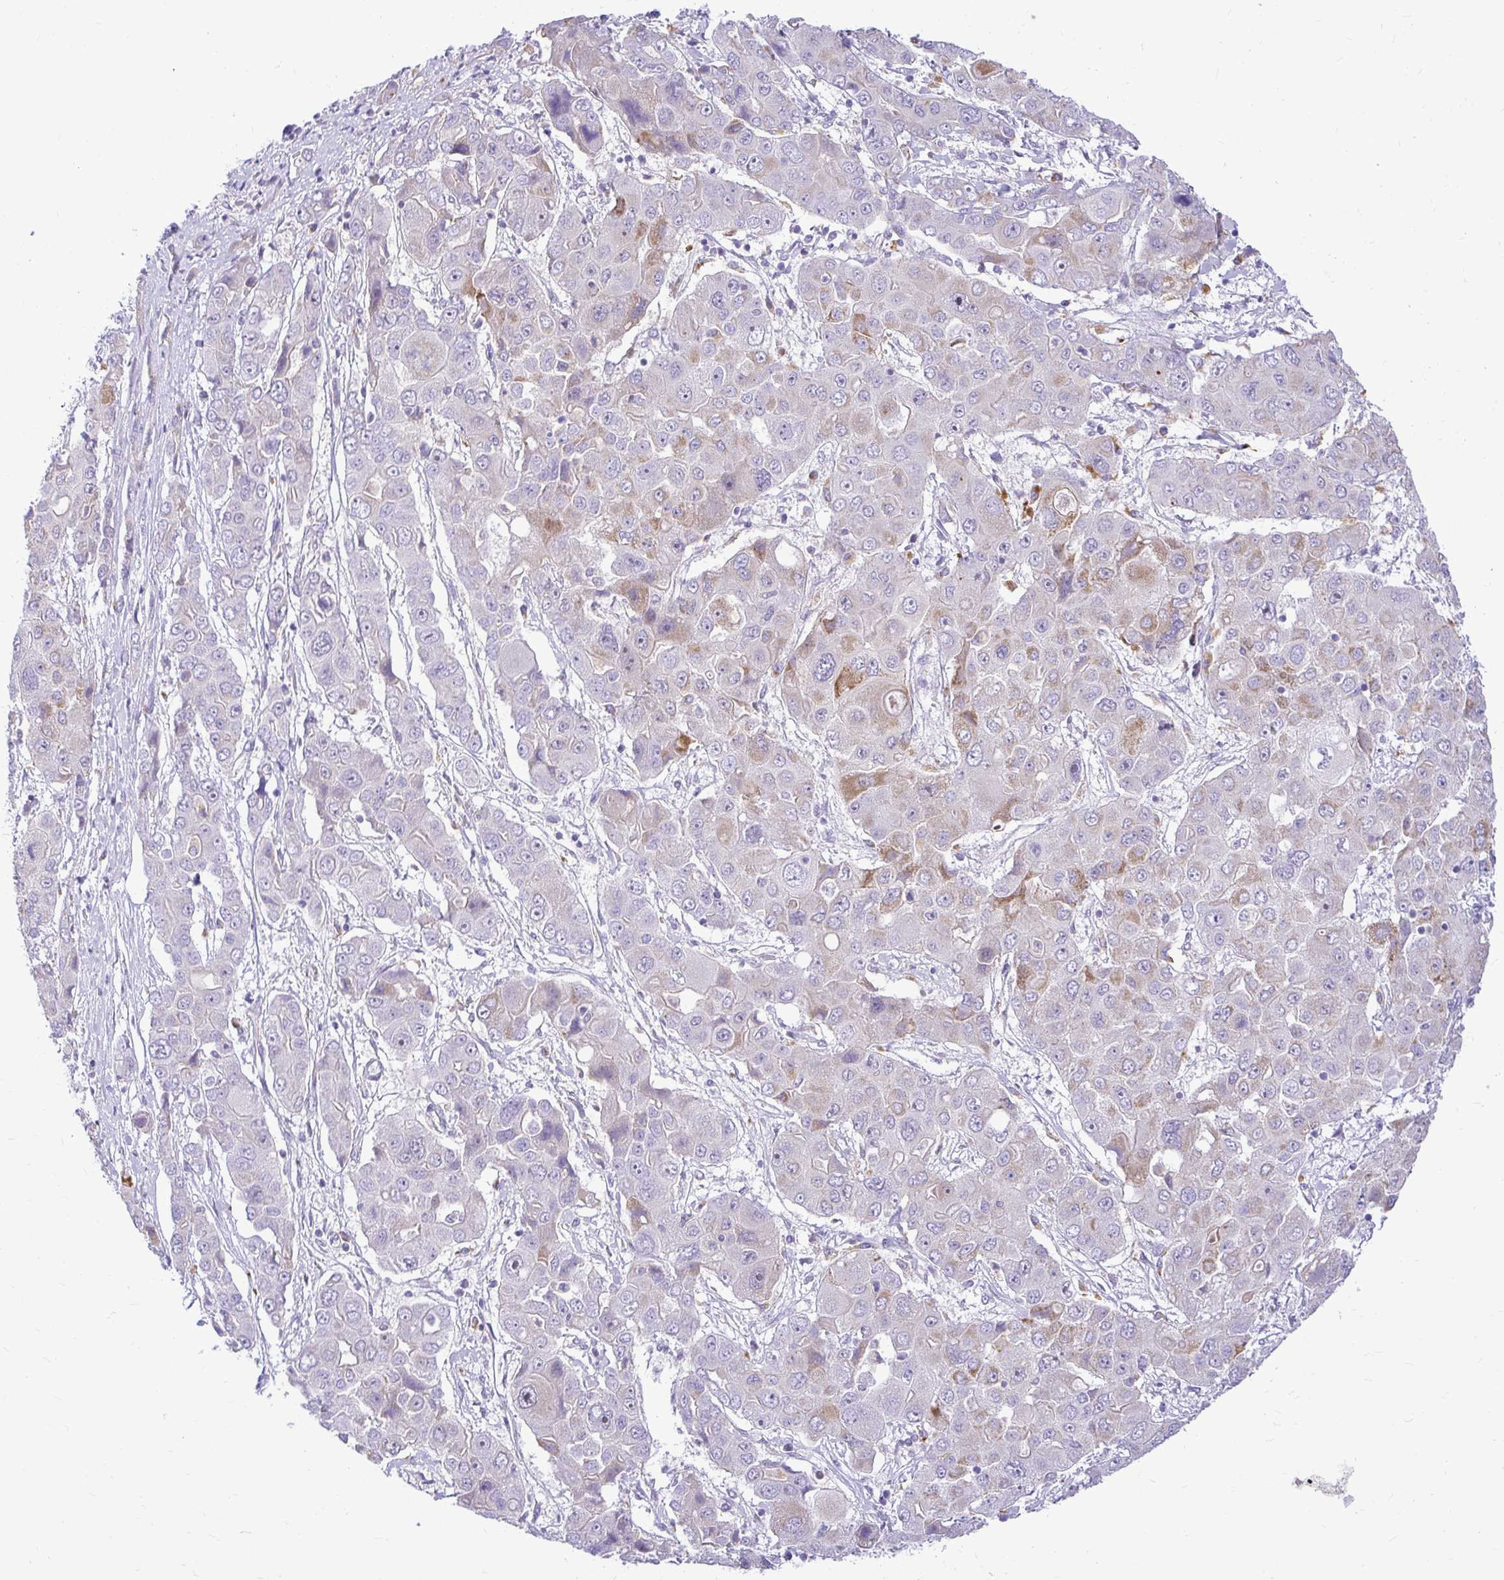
{"staining": {"intensity": "moderate", "quantity": "<25%", "location": "cytoplasmic/membranous"}, "tissue": "liver cancer", "cell_type": "Tumor cells", "image_type": "cancer", "snomed": [{"axis": "morphology", "description": "Cholangiocarcinoma"}, {"axis": "topography", "description": "Liver"}], "caption": "Cholangiocarcinoma (liver) was stained to show a protein in brown. There is low levels of moderate cytoplasmic/membranous positivity in approximately <25% of tumor cells.", "gene": "PKN3", "patient": {"sex": "male", "age": 67}}